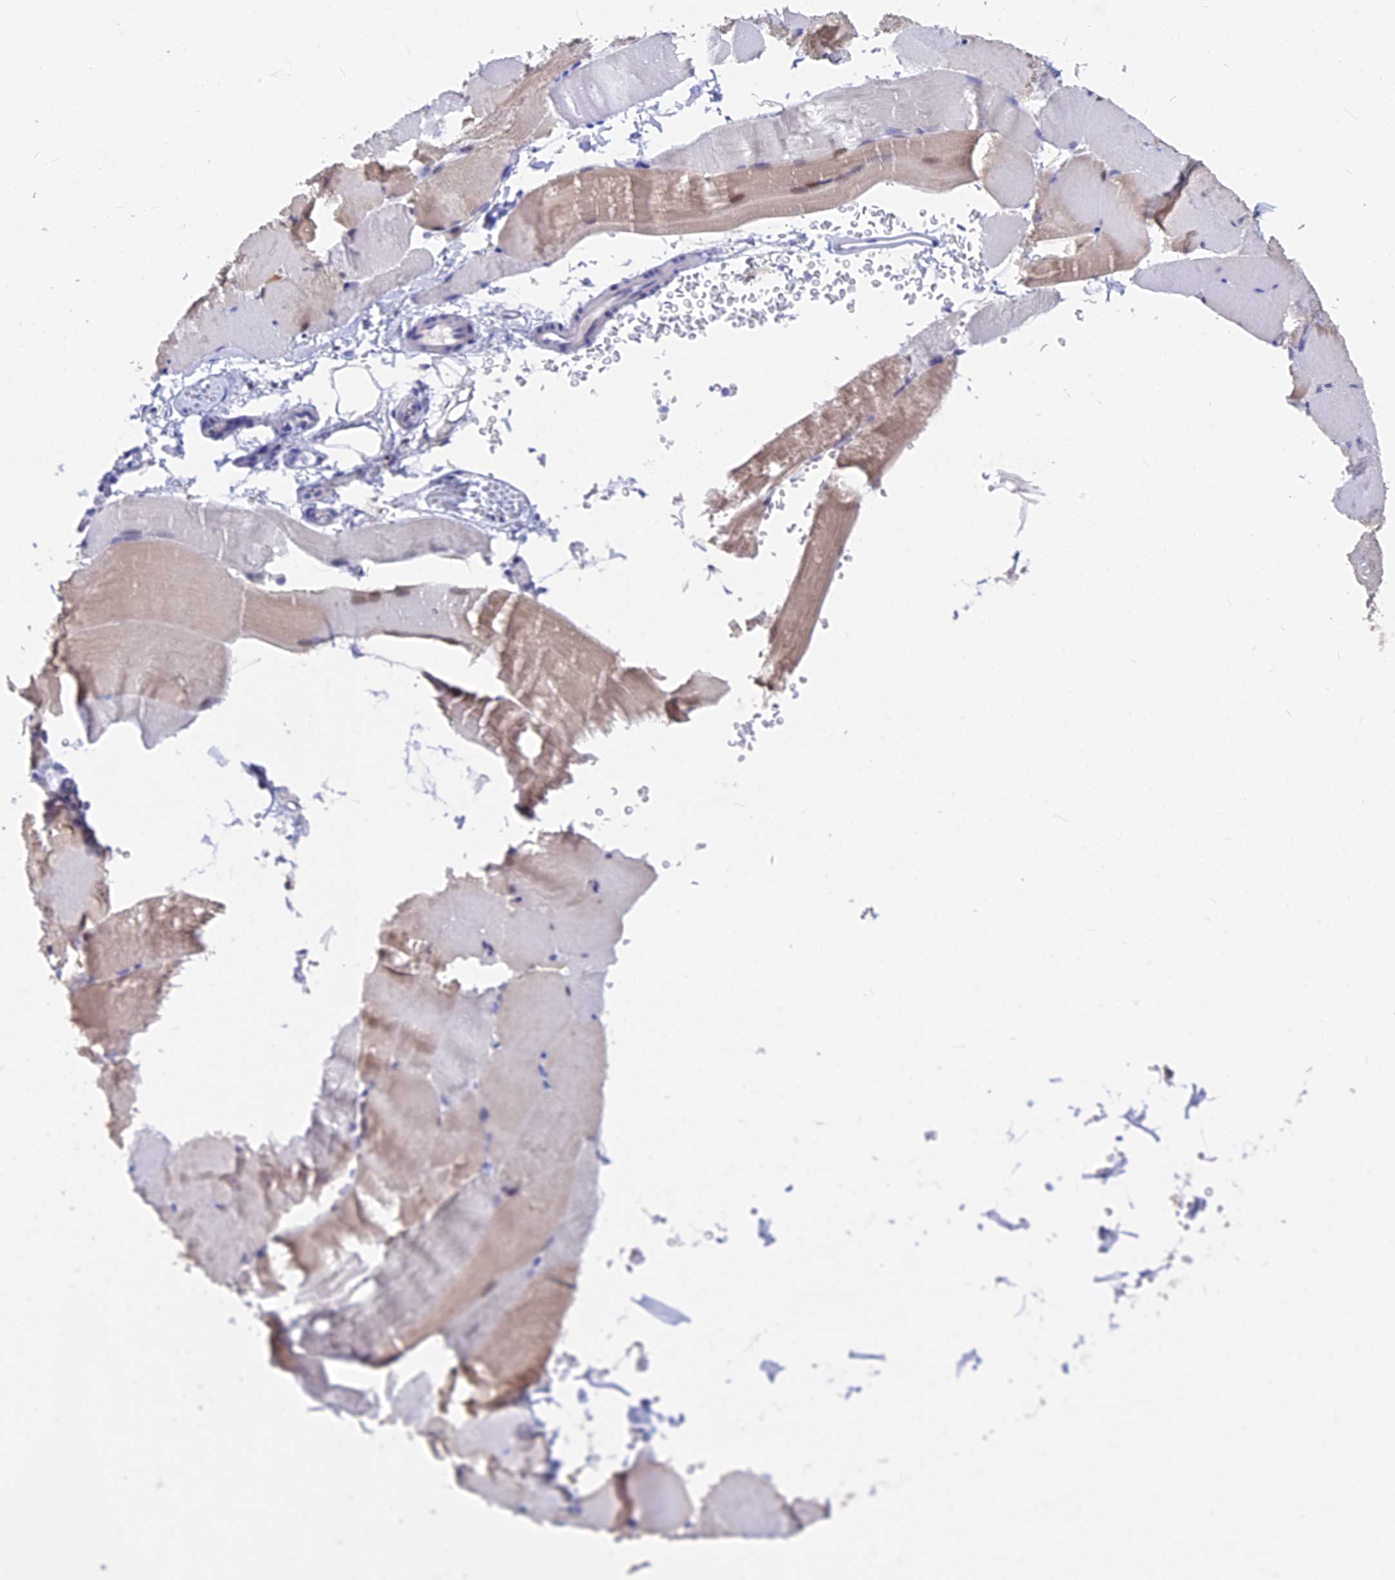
{"staining": {"intensity": "weak", "quantity": "25%-75%", "location": "cytoplasmic/membranous,nuclear"}, "tissue": "skeletal muscle", "cell_type": "Myocytes", "image_type": "normal", "snomed": [{"axis": "morphology", "description": "Normal tissue, NOS"}, {"axis": "topography", "description": "Skeletal muscle"}, {"axis": "topography", "description": "Parathyroid gland"}], "caption": "High-power microscopy captured an IHC image of normal skeletal muscle, revealing weak cytoplasmic/membranous,nuclear positivity in approximately 25%-75% of myocytes.", "gene": "VPS33B", "patient": {"sex": "female", "age": 37}}